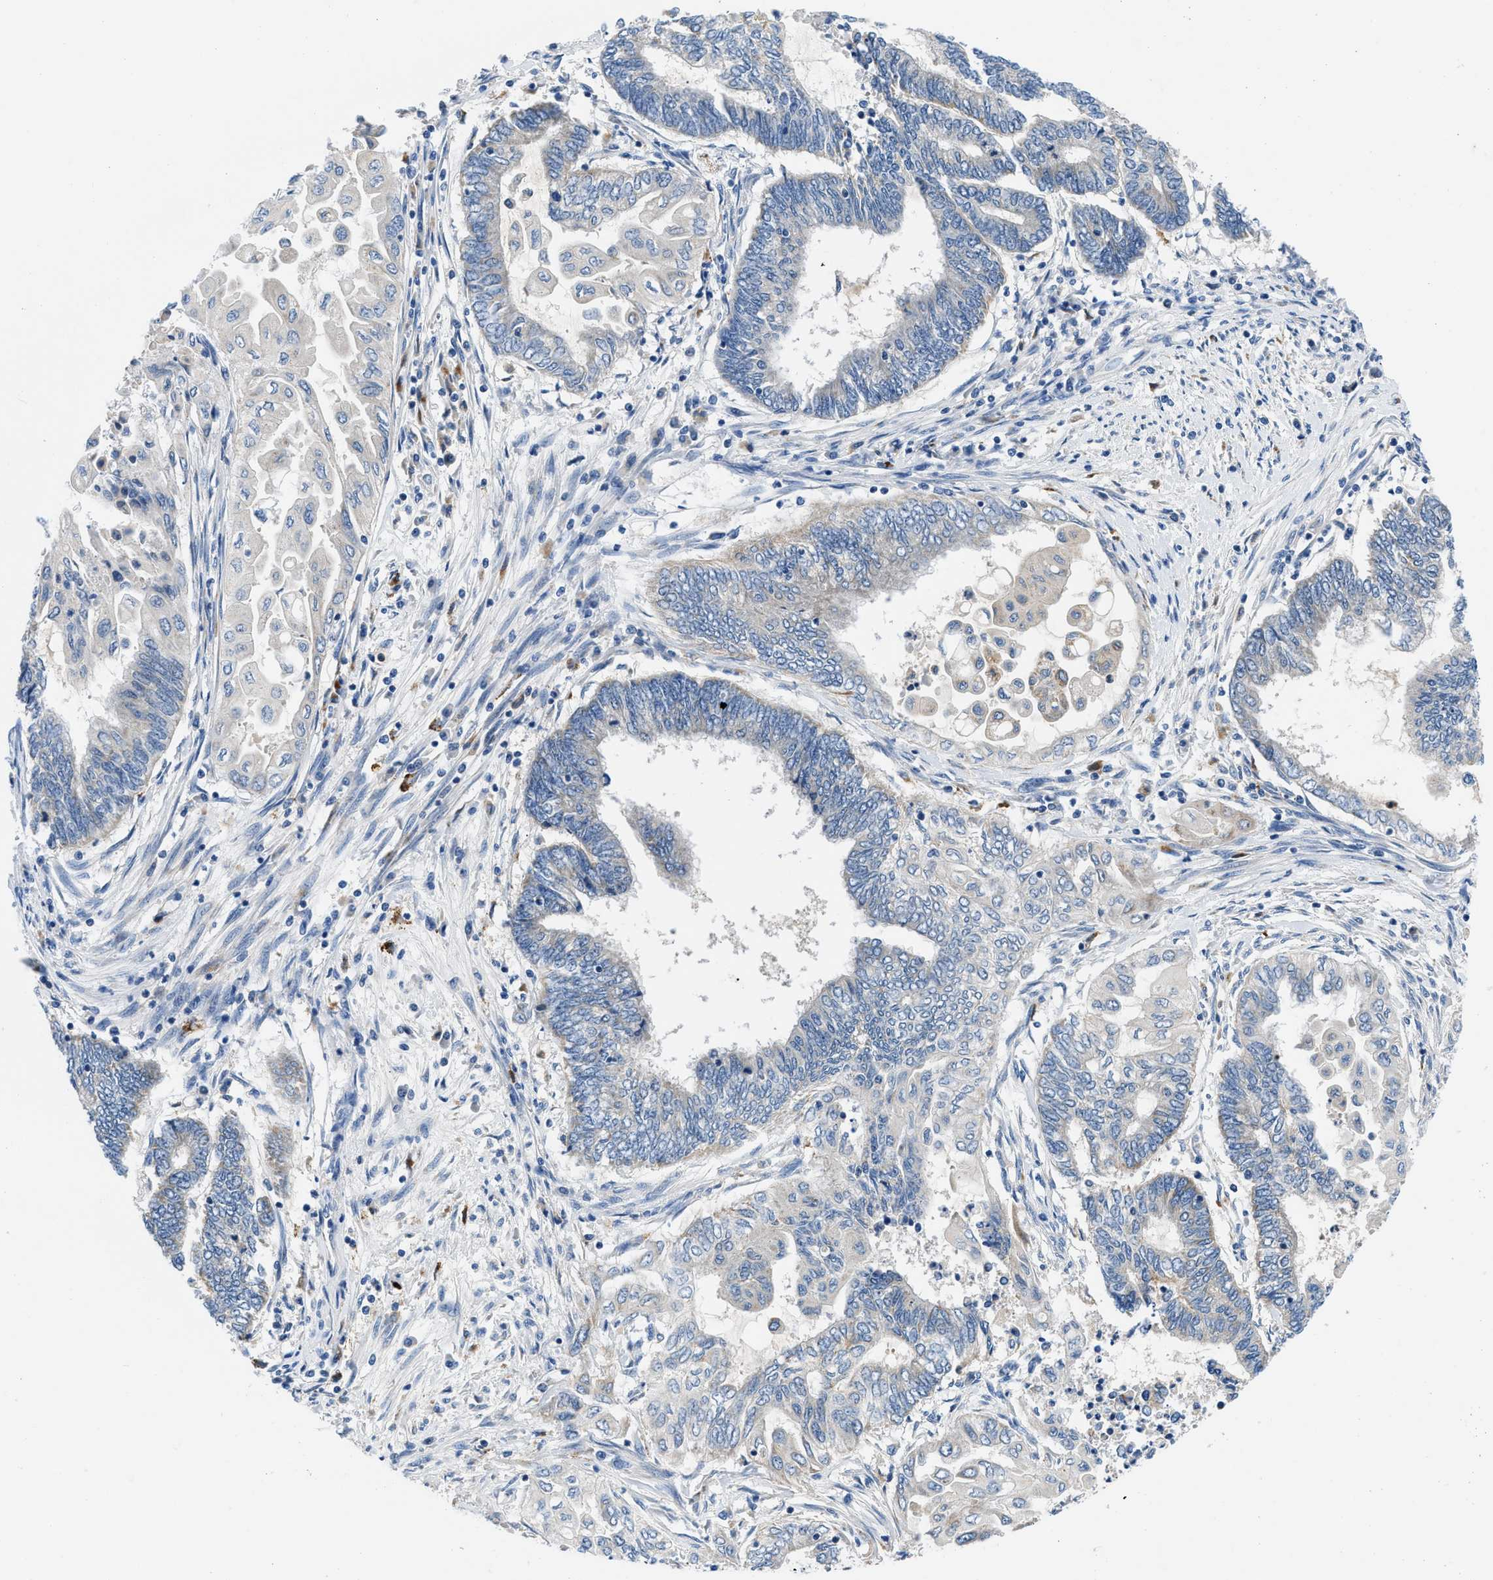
{"staining": {"intensity": "negative", "quantity": "none", "location": "none"}, "tissue": "endometrial cancer", "cell_type": "Tumor cells", "image_type": "cancer", "snomed": [{"axis": "morphology", "description": "Adenocarcinoma, NOS"}, {"axis": "topography", "description": "Uterus"}, {"axis": "topography", "description": "Endometrium"}], "caption": "High power microscopy histopathology image of an immunohistochemistry (IHC) image of endometrial cancer (adenocarcinoma), revealing no significant staining in tumor cells.", "gene": "ADGRE3", "patient": {"sex": "female", "age": 70}}